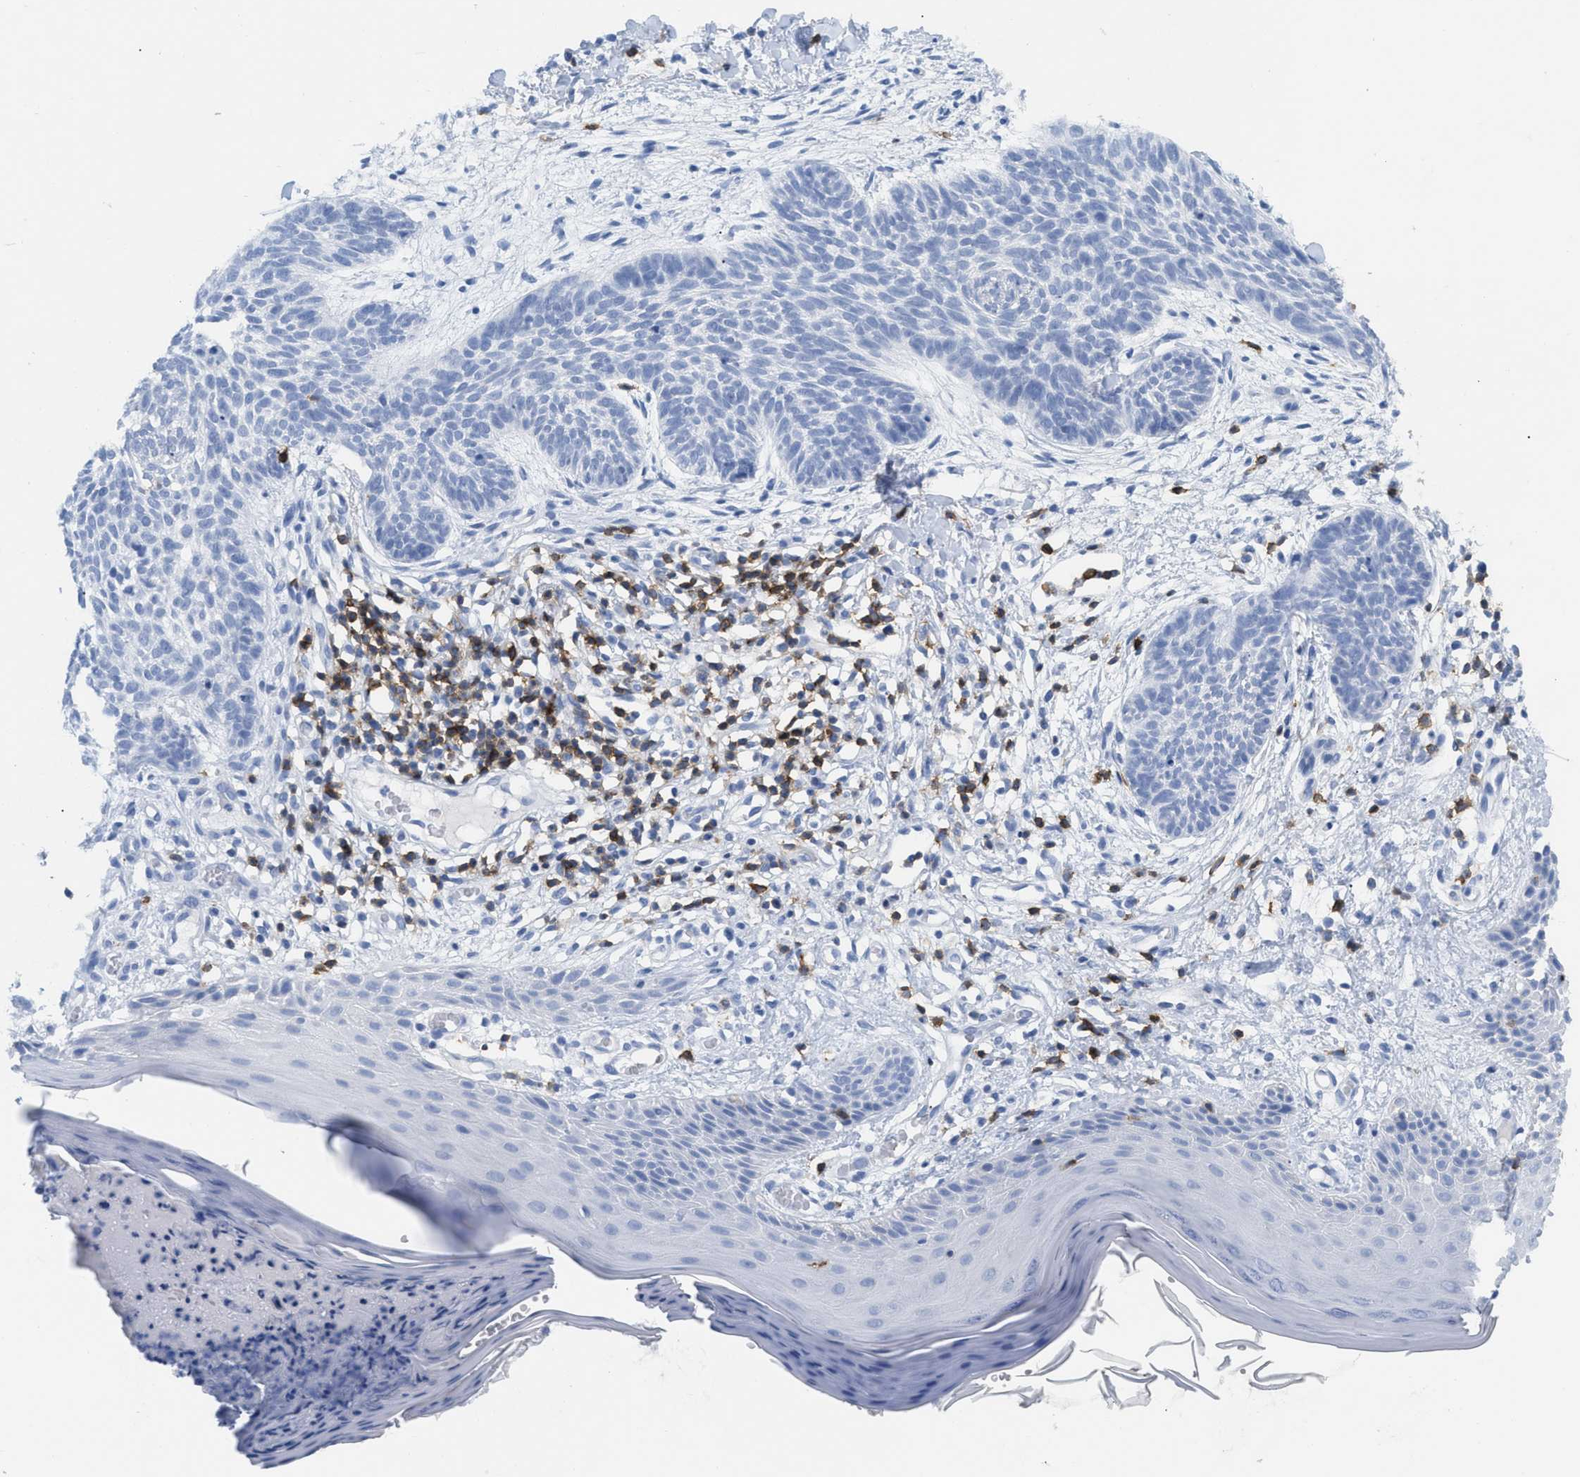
{"staining": {"intensity": "negative", "quantity": "none", "location": "none"}, "tissue": "skin cancer", "cell_type": "Tumor cells", "image_type": "cancer", "snomed": [{"axis": "morphology", "description": "Basal cell carcinoma"}, {"axis": "topography", "description": "Skin"}], "caption": "Tumor cells show no significant protein staining in basal cell carcinoma (skin). Nuclei are stained in blue.", "gene": "CD5", "patient": {"sex": "female", "age": 59}}